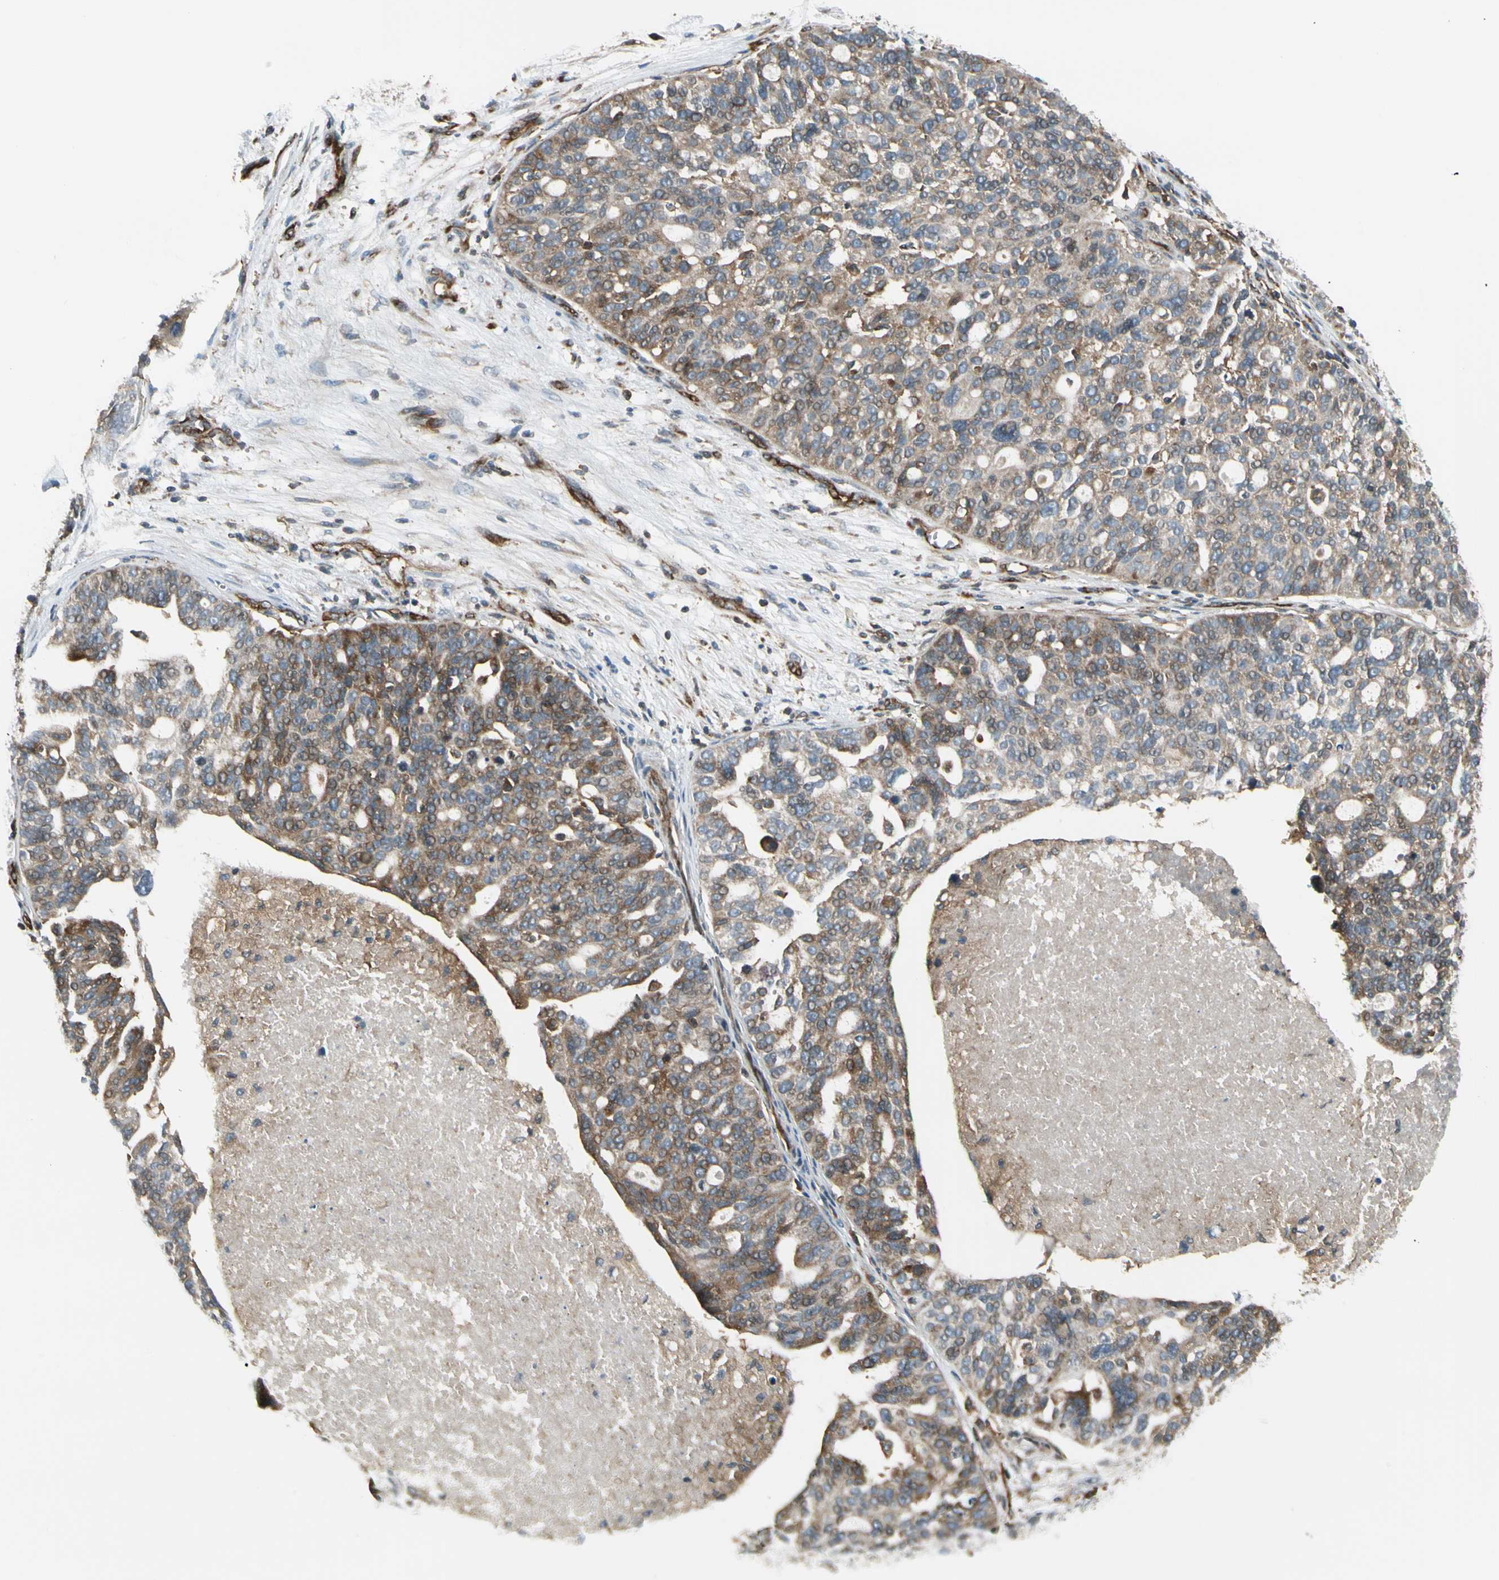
{"staining": {"intensity": "moderate", "quantity": "<25%", "location": "cytoplasmic/membranous"}, "tissue": "ovarian cancer", "cell_type": "Tumor cells", "image_type": "cancer", "snomed": [{"axis": "morphology", "description": "Cystadenocarcinoma, serous, NOS"}, {"axis": "topography", "description": "Ovary"}], "caption": "Protein analysis of ovarian cancer tissue shows moderate cytoplasmic/membranous staining in about <25% of tumor cells.", "gene": "TRIO", "patient": {"sex": "female", "age": 59}}